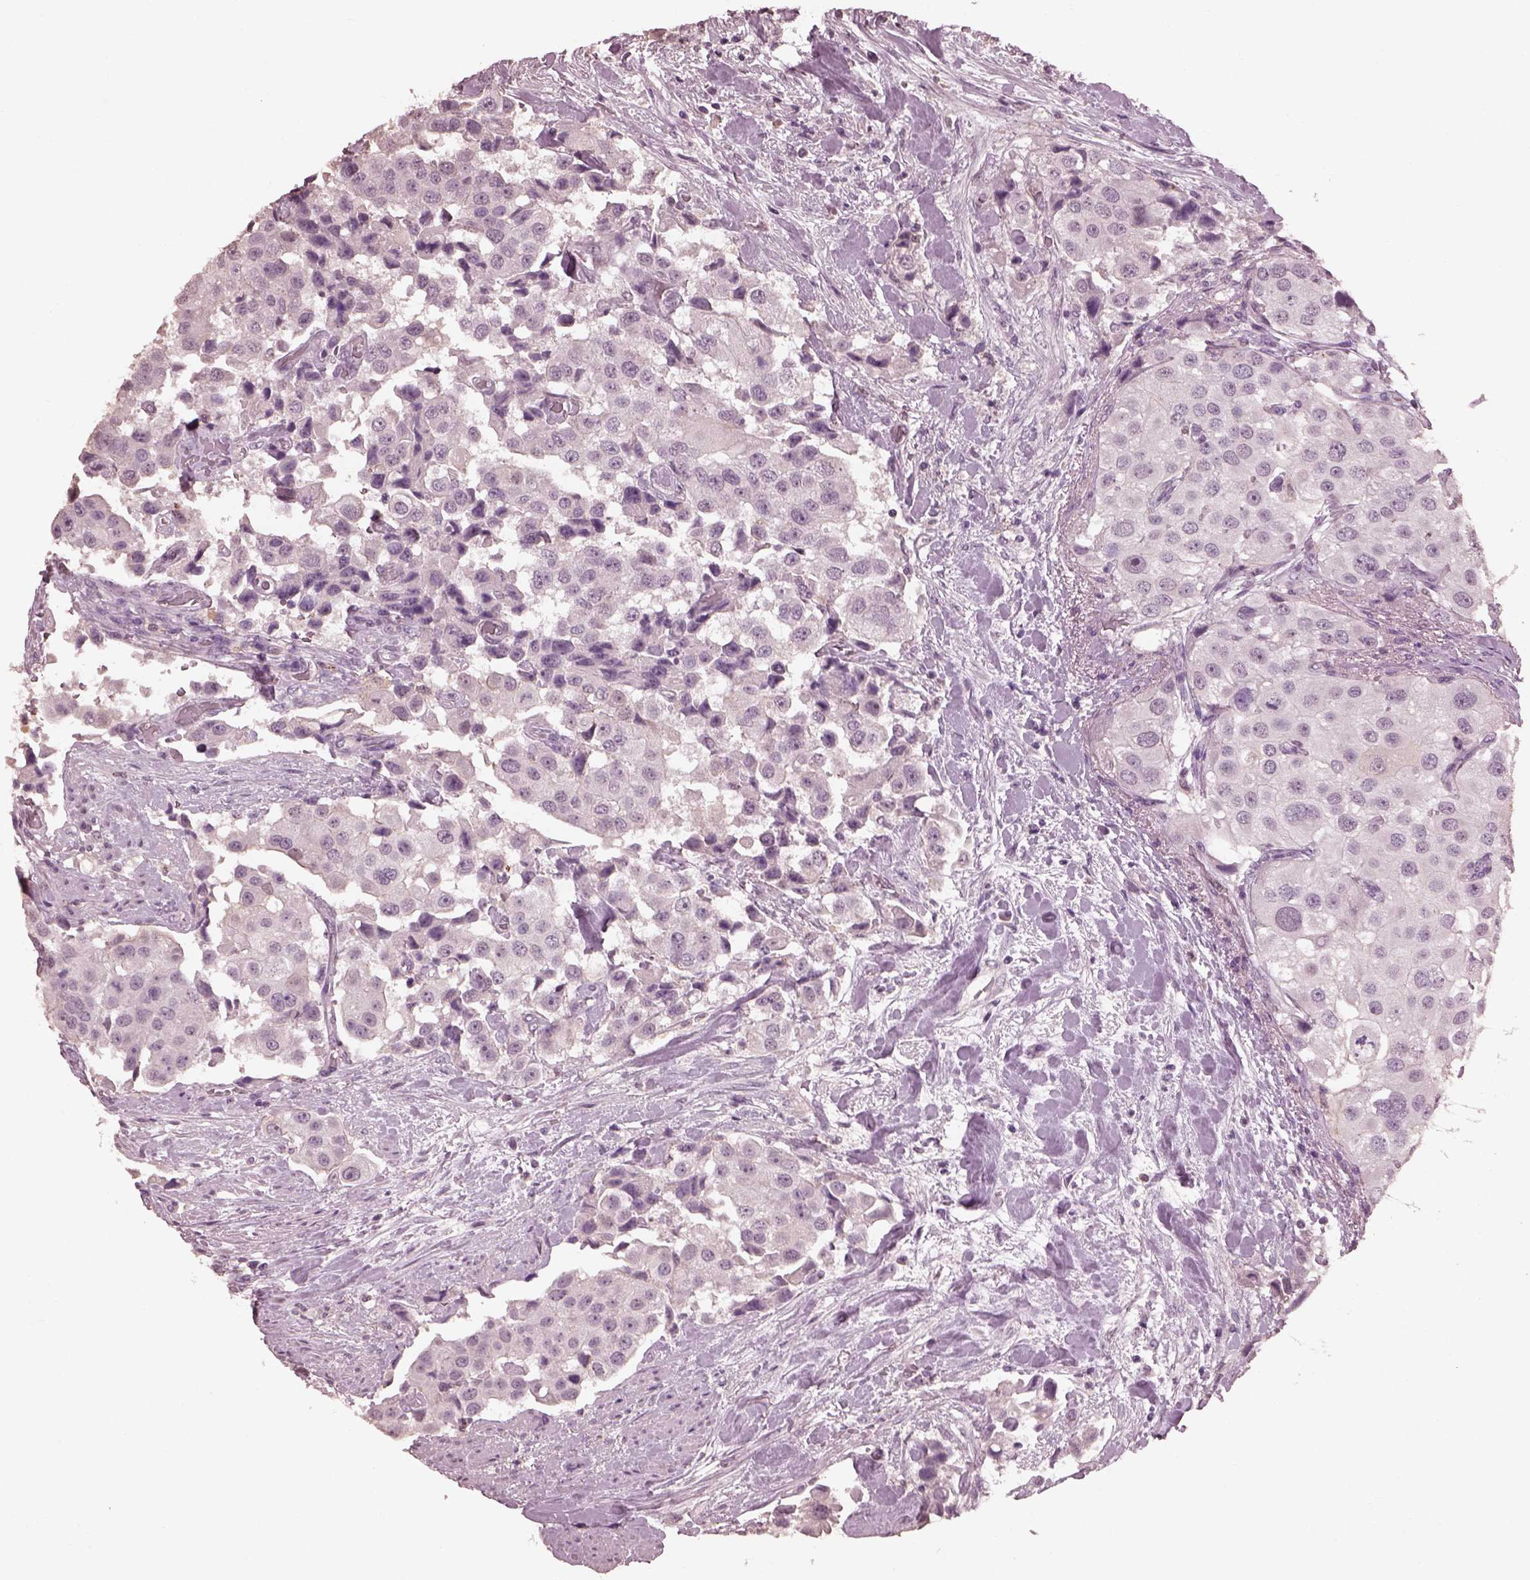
{"staining": {"intensity": "negative", "quantity": "none", "location": "none"}, "tissue": "urothelial cancer", "cell_type": "Tumor cells", "image_type": "cancer", "snomed": [{"axis": "morphology", "description": "Urothelial carcinoma, High grade"}, {"axis": "topography", "description": "Urinary bladder"}], "caption": "High-grade urothelial carcinoma was stained to show a protein in brown. There is no significant expression in tumor cells.", "gene": "TSKS", "patient": {"sex": "female", "age": 64}}